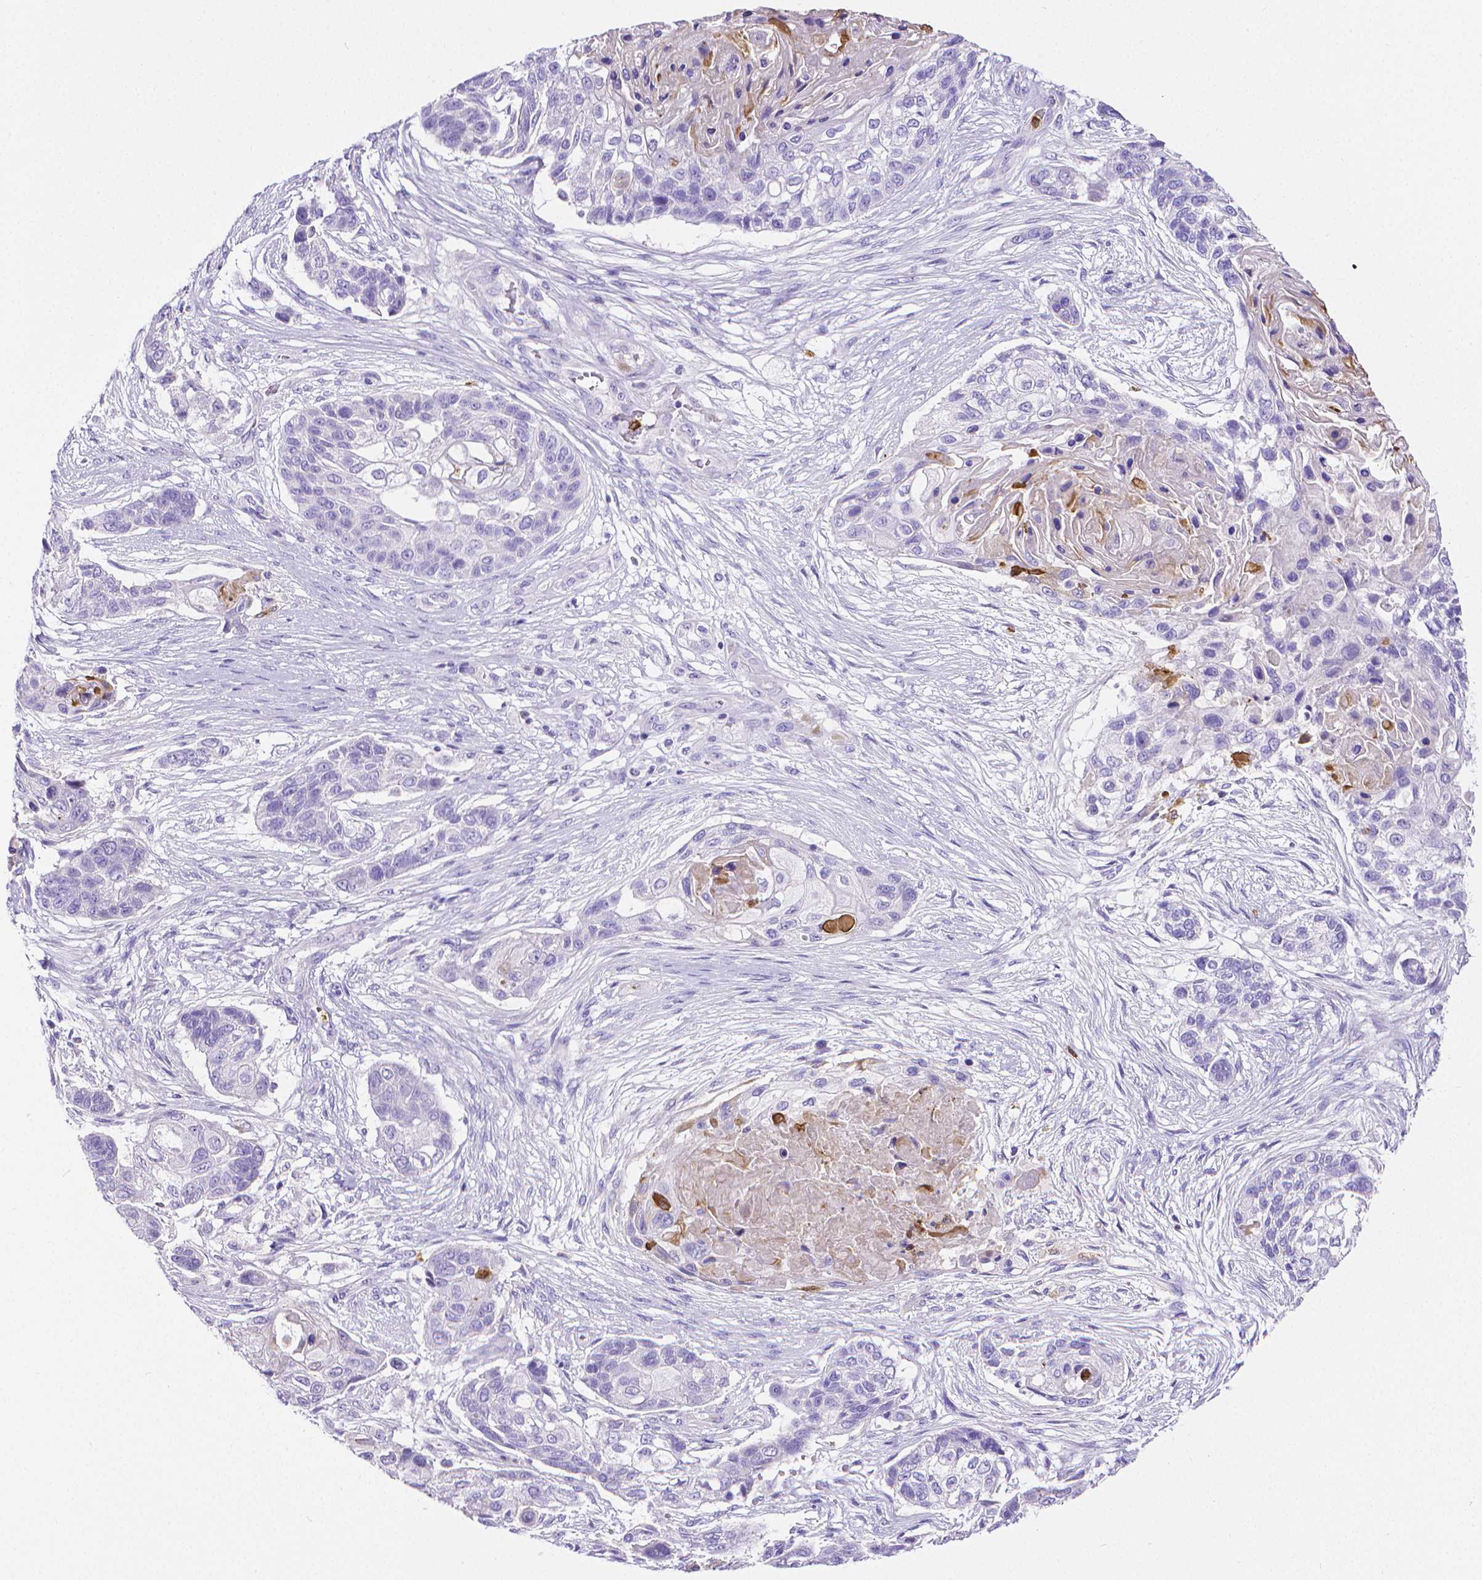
{"staining": {"intensity": "negative", "quantity": "none", "location": "none"}, "tissue": "lung cancer", "cell_type": "Tumor cells", "image_type": "cancer", "snomed": [{"axis": "morphology", "description": "Squamous cell carcinoma, NOS"}, {"axis": "topography", "description": "Lung"}], "caption": "The immunohistochemistry (IHC) image has no significant expression in tumor cells of lung squamous cell carcinoma tissue.", "gene": "MMP9", "patient": {"sex": "male", "age": 69}}